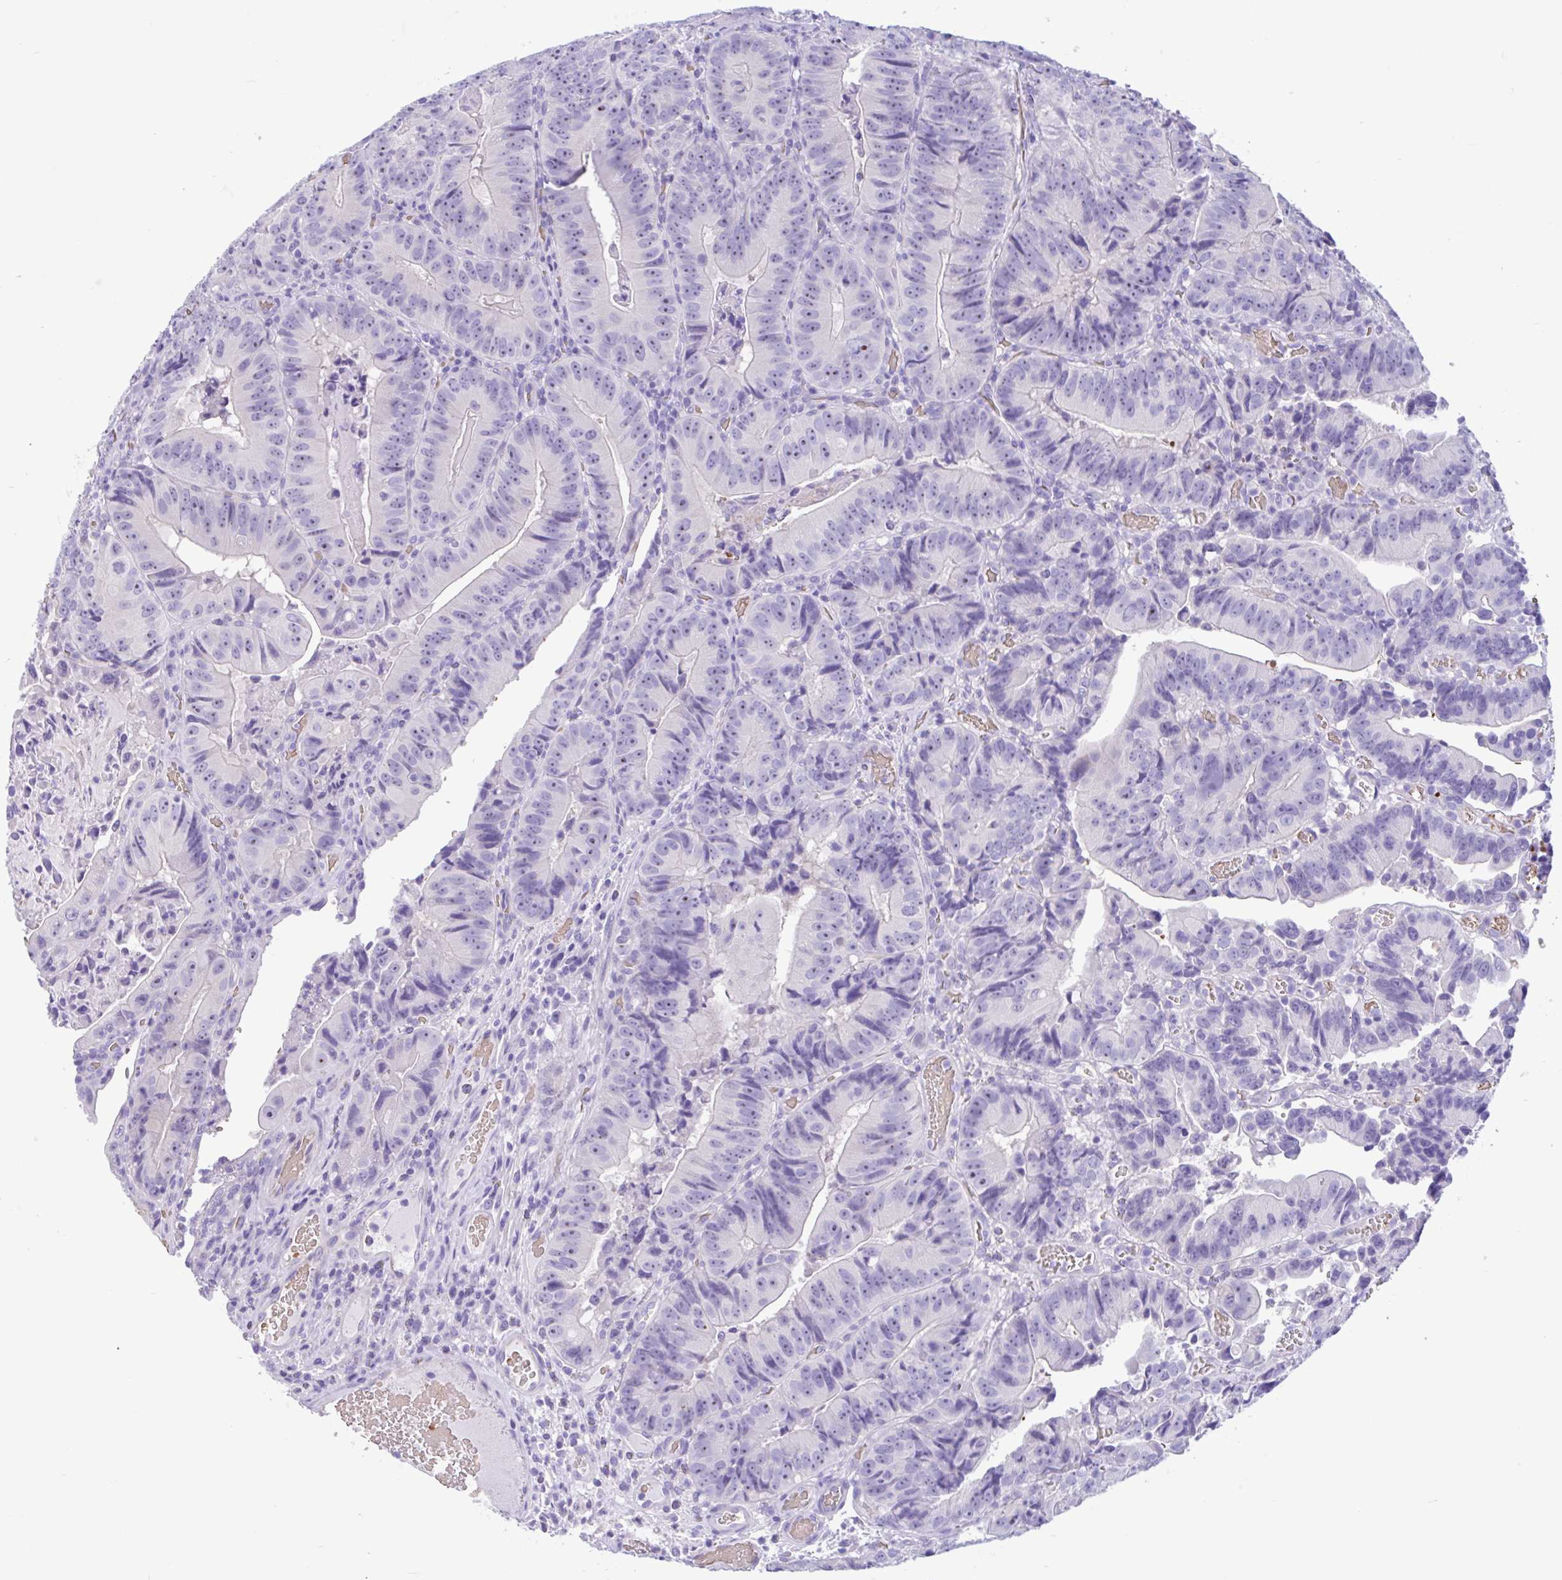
{"staining": {"intensity": "negative", "quantity": "none", "location": "none"}, "tissue": "colorectal cancer", "cell_type": "Tumor cells", "image_type": "cancer", "snomed": [{"axis": "morphology", "description": "Adenocarcinoma, NOS"}, {"axis": "topography", "description": "Colon"}], "caption": "Tumor cells are negative for brown protein staining in colorectal adenocarcinoma.", "gene": "TMEM79", "patient": {"sex": "female", "age": 86}}